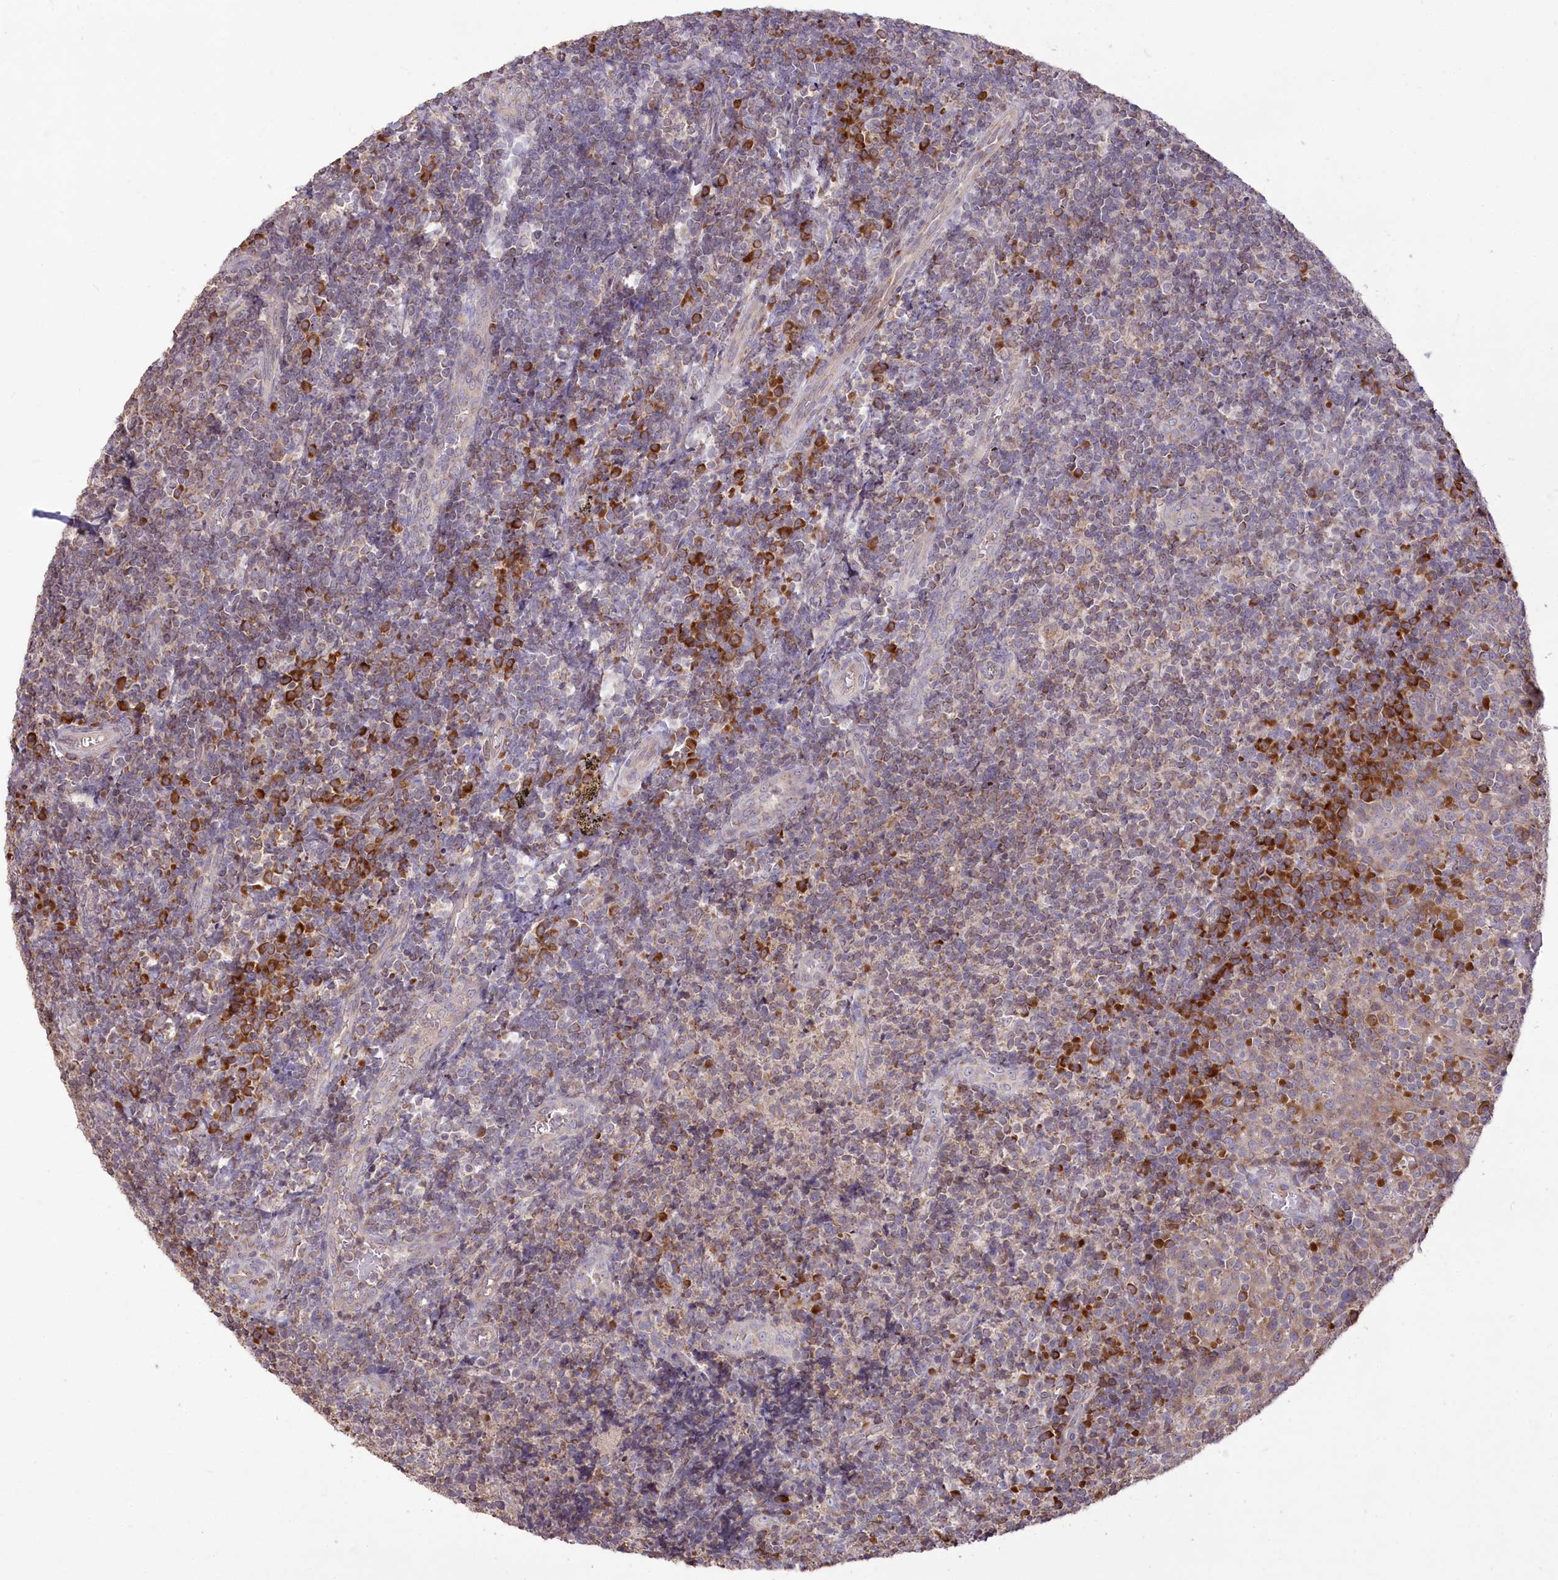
{"staining": {"intensity": "moderate", "quantity": "<25%", "location": "cytoplasmic/membranous"}, "tissue": "tonsil", "cell_type": "Germinal center cells", "image_type": "normal", "snomed": [{"axis": "morphology", "description": "Normal tissue, NOS"}, {"axis": "topography", "description": "Tonsil"}], "caption": "Normal tonsil displays moderate cytoplasmic/membranous positivity in about <25% of germinal center cells The protein is shown in brown color, while the nuclei are stained blue..", "gene": "STT3B", "patient": {"sex": "female", "age": 19}}